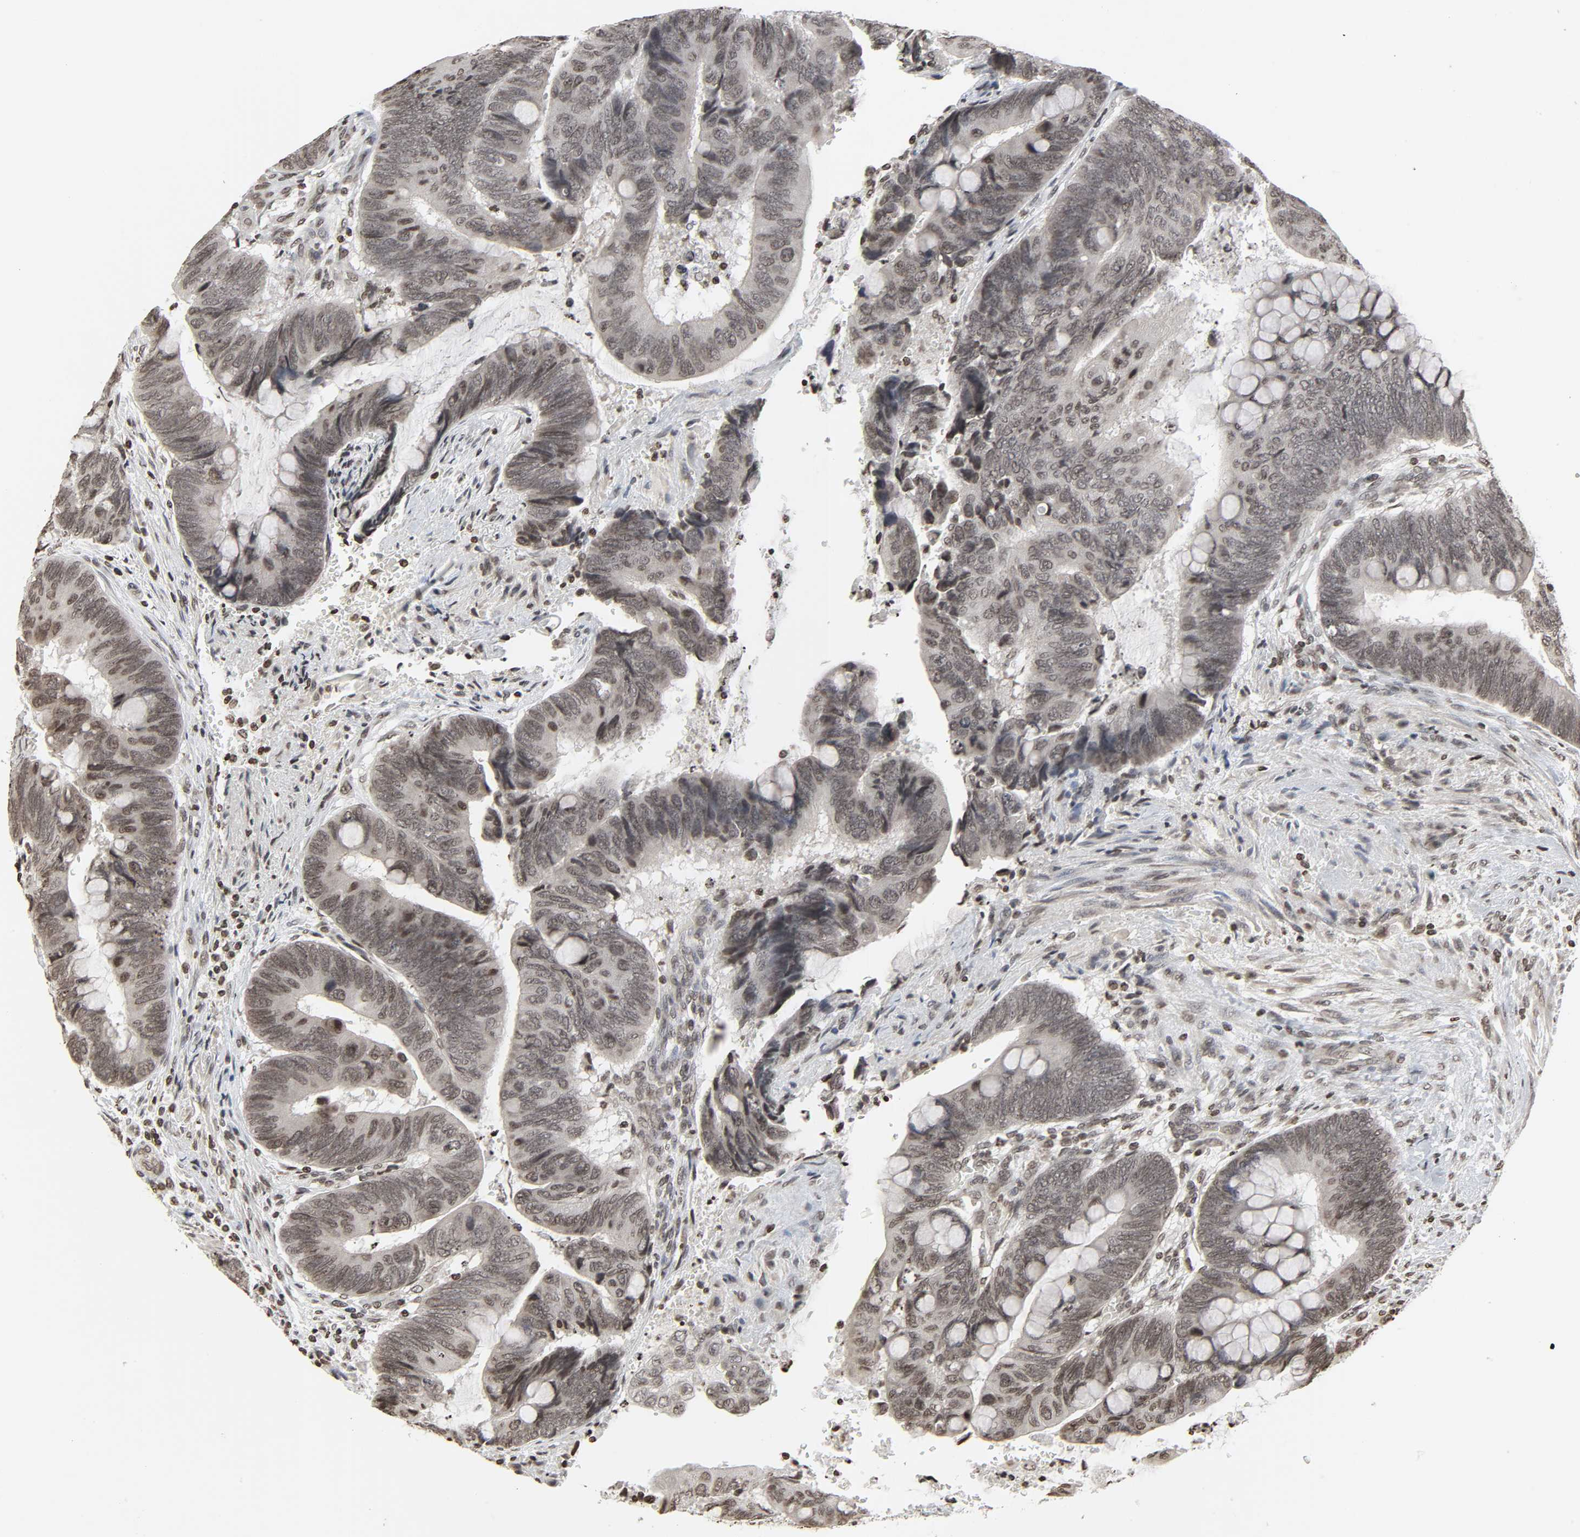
{"staining": {"intensity": "moderate", "quantity": ">75%", "location": "nuclear"}, "tissue": "colorectal cancer", "cell_type": "Tumor cells", "image_type": "cancer", "snomed": [{"axis": "morphology", "description": "Normal tissue, NOS"}, {"axis": "morphology", "description": "Adenocarcinoma, NOS"}, {"axis": "topography", "description": "Rectum"}], "caption": "Colorectal cancer (adenocarcinoma) tissue shows moderate nuclear positivity in about >75% of tumor cells The staining was performed using DAB (3,3'-diaminobenzidine), with brown indicating positive protein expression. Nuclei are stained blue with hematoxylin.", "gene": "ELAVL1", "patient": {"sex": "male", "age": 92}}